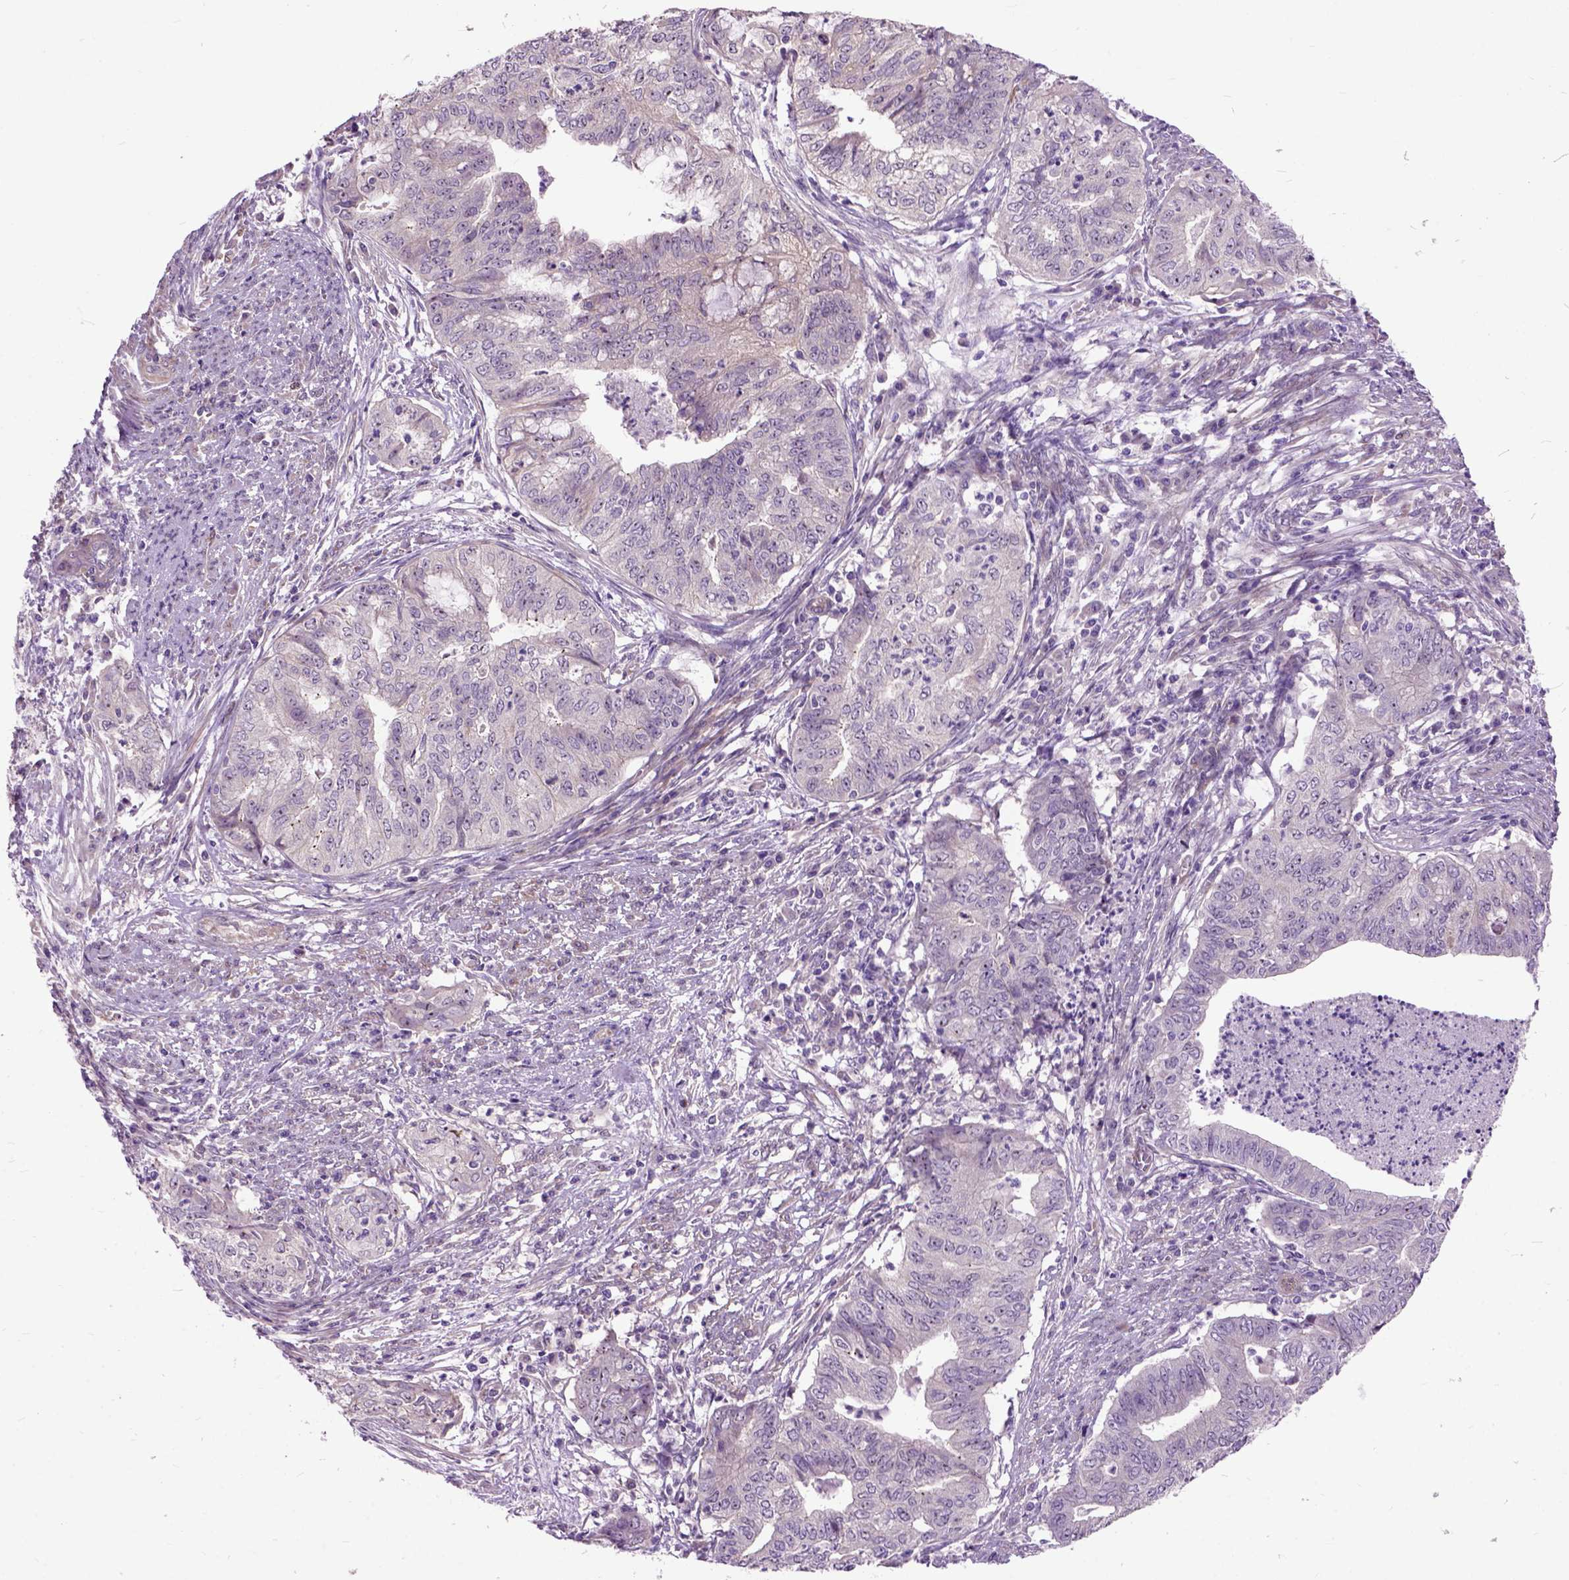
{"staining": {"intensity": "negative", "quantity": "none", "location": "none"}, "tissue": "endometrial cancer", "cell_type": "Tumor cells", "image_type": "cancer", "snomed": [{"axis": "morphology", "description": "Adenocarcinoma, NOS"}, {"axis": "topography", "description": "Endometrium"}], "caption": "Immunohistochemistry micrograph of human endometrial adenocarcinoma stained for a protein (brown), which shows no positivity in tumor cells.", "gene": "MAPT", "patient": {"sex": "female", "age": 79}}